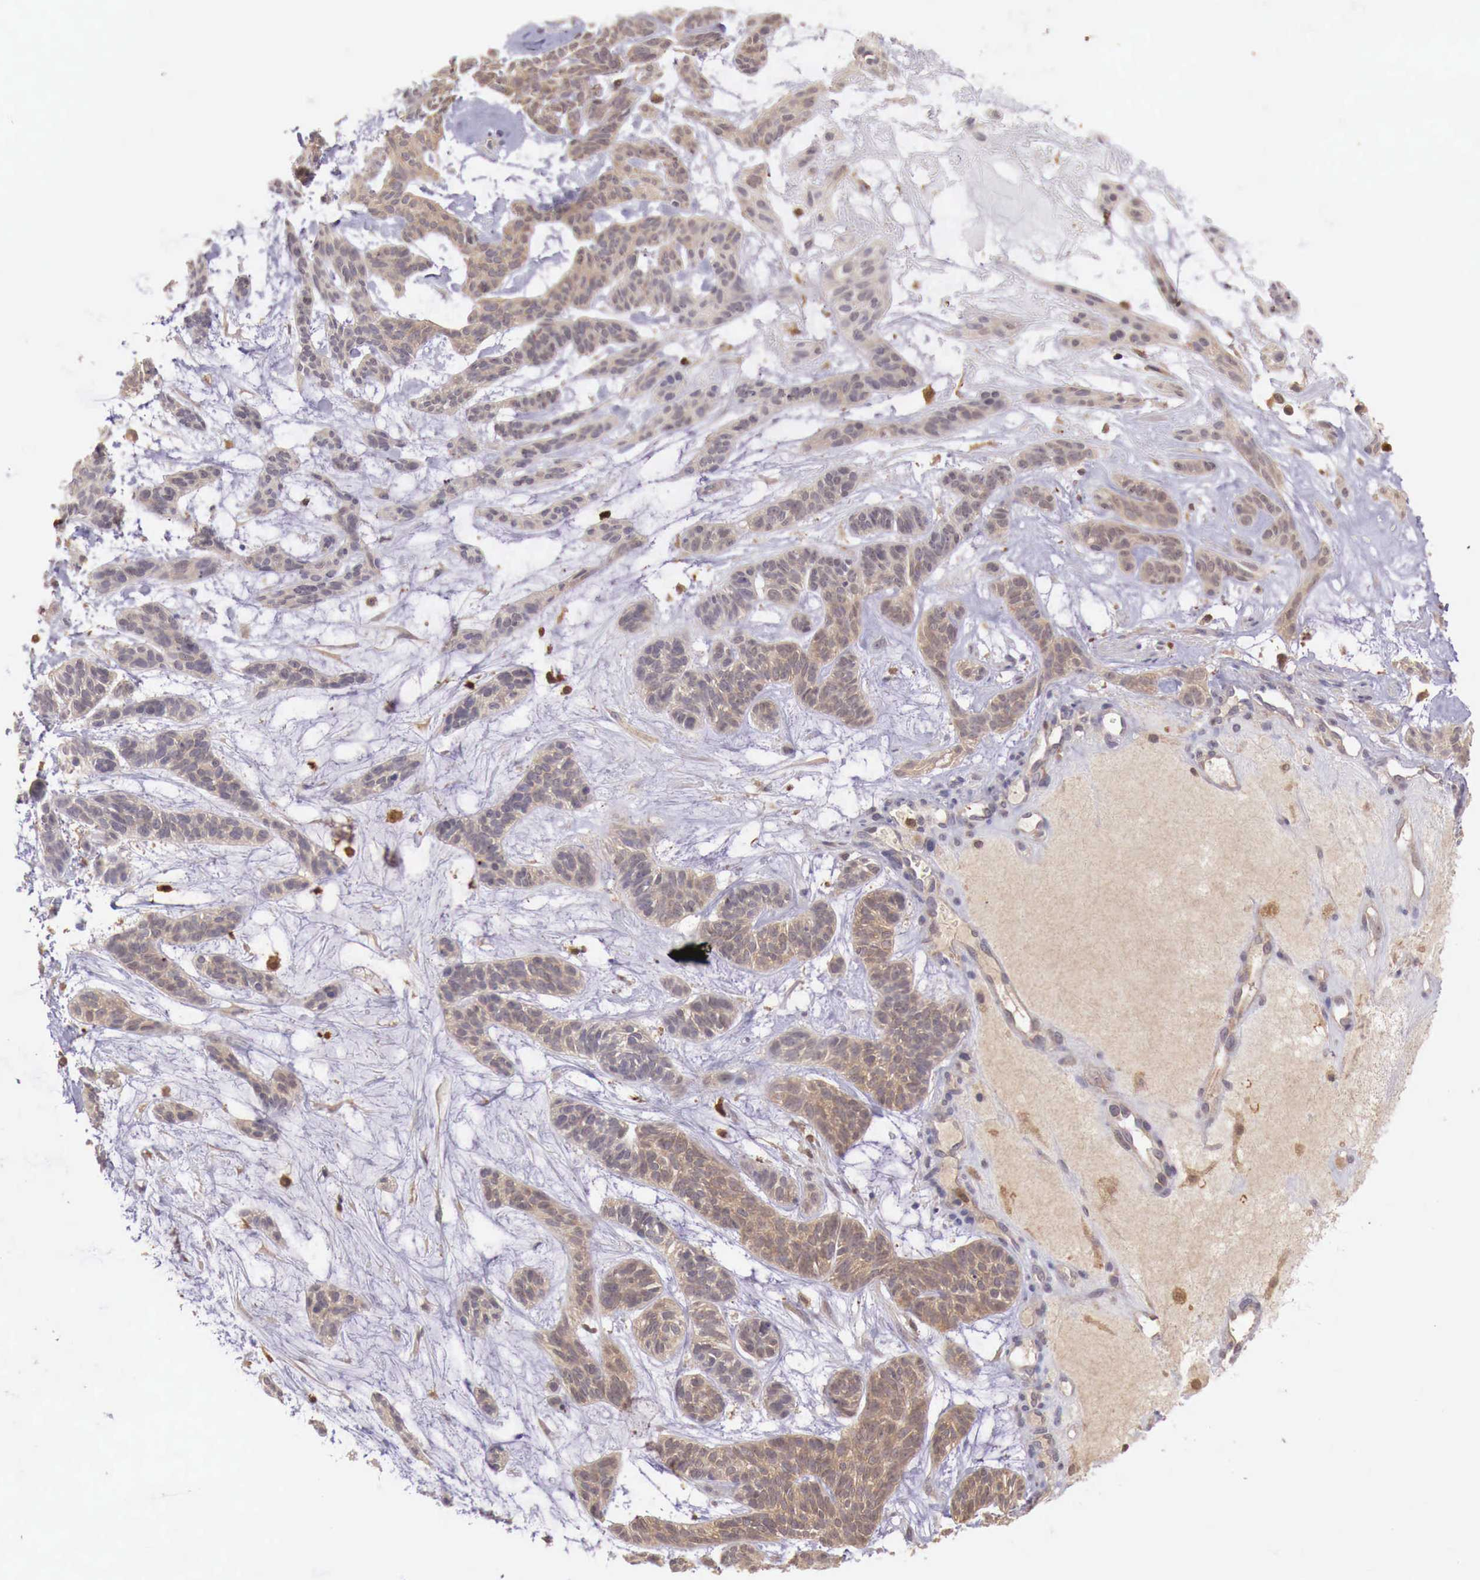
{"staining": {"intensity": "weak", "quantity": ">75%", "location": "cytoplasmic/membranous"}, "tissue": "skin cancer", "cell_type": "Tumor cells", "image_type": "cancer", "snomed": [{"axis": "morphology", "description": "Basal cell carcinoma"}, {"axis": "topography", "description": "Skin"}], "caption": "Skin cancer stained with DAB (3,3'-diaminobenzidine) immunohistochemistry exhibits low levels of weak cytoplasmic/membranous staining in approximately >75% of tumor cells. The staining is performed using DAB (3,3'-diaminobenzidine) brown chromogen to label protein expression. The nuclei are counter-stained blue using hematoxylin.", "gene": "GAB2", "patient": {"sex": "male", "age": 75}}